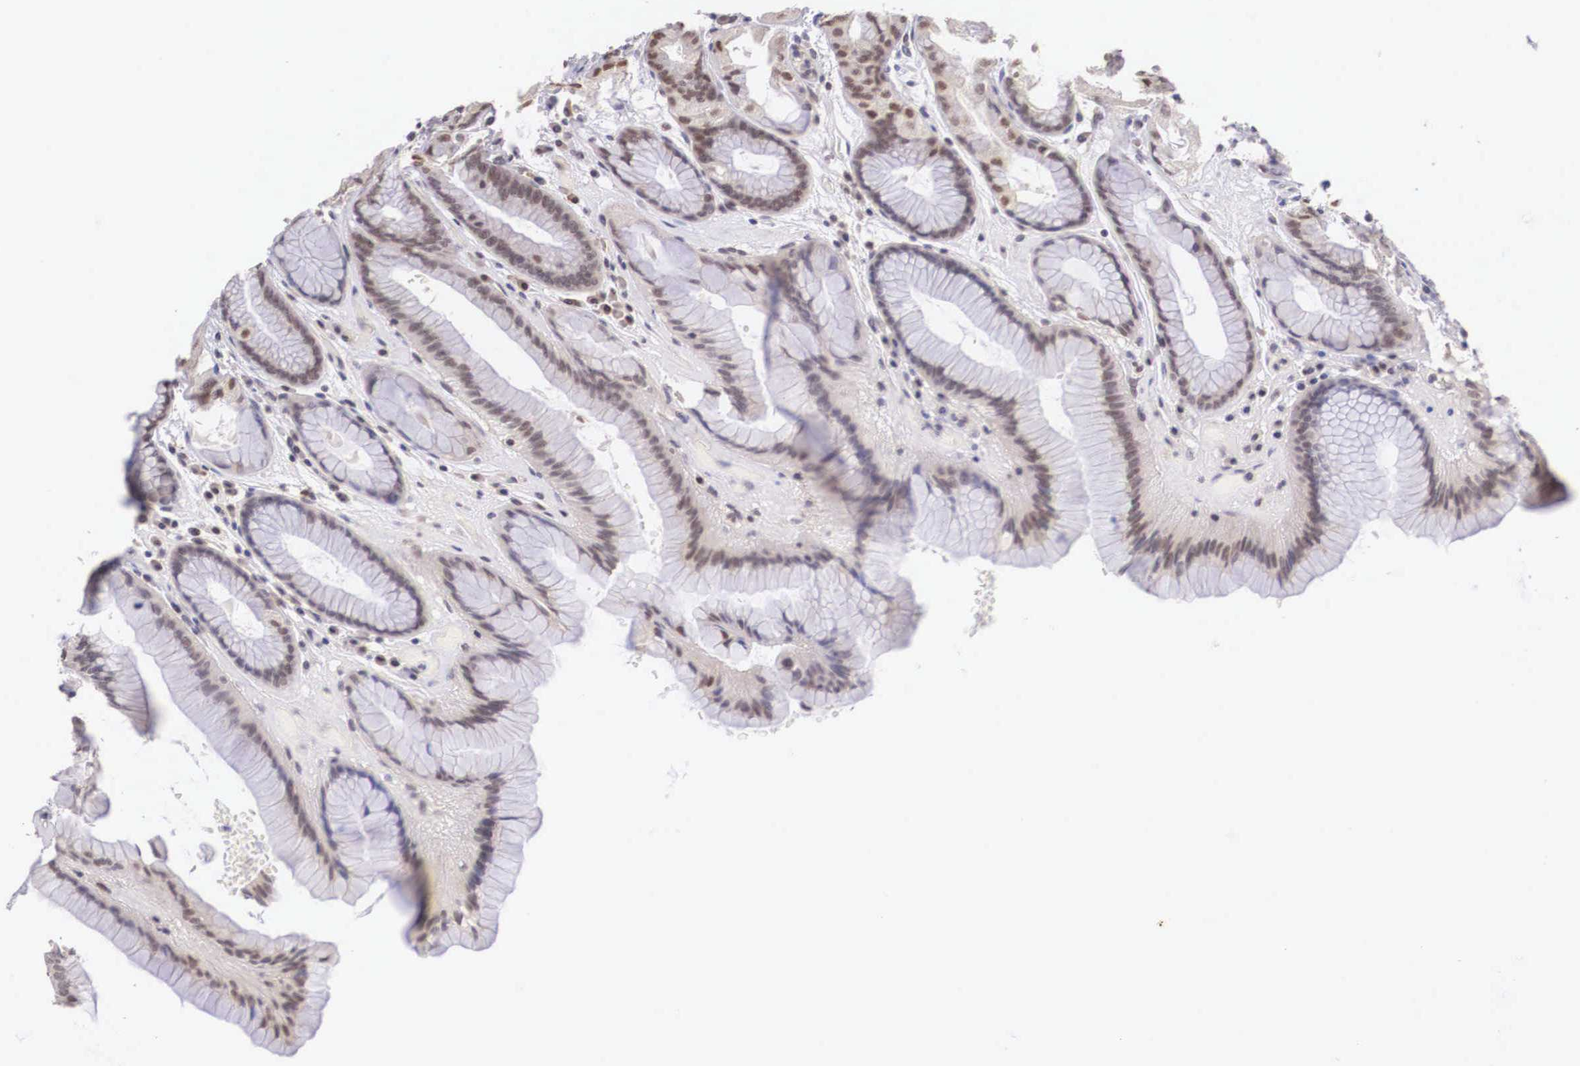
{"staining": {"intensity": "moderate", "quantity": ">75%", "location": "nuclear"}, "tissue": "stomach", "cell_type": "Glandular cells", "image_type": "normal", "snomed": [{"axis": "morphology", "description": "Normal tissue, NOS"}, {"axis": "topography", "description": "Stomach, upper"}], "caption": "Immunohistochemistry photomicrograph of normal stomach: stomach stained using immunohistochemistry (IHC) exhibits medium levels of moderate protein expression localized specifically in the nuclear of glandular cells, appearing as a nuclear brown color.", "gene": "ZNF275", "patient": {"sex": "female", "age": 75}}